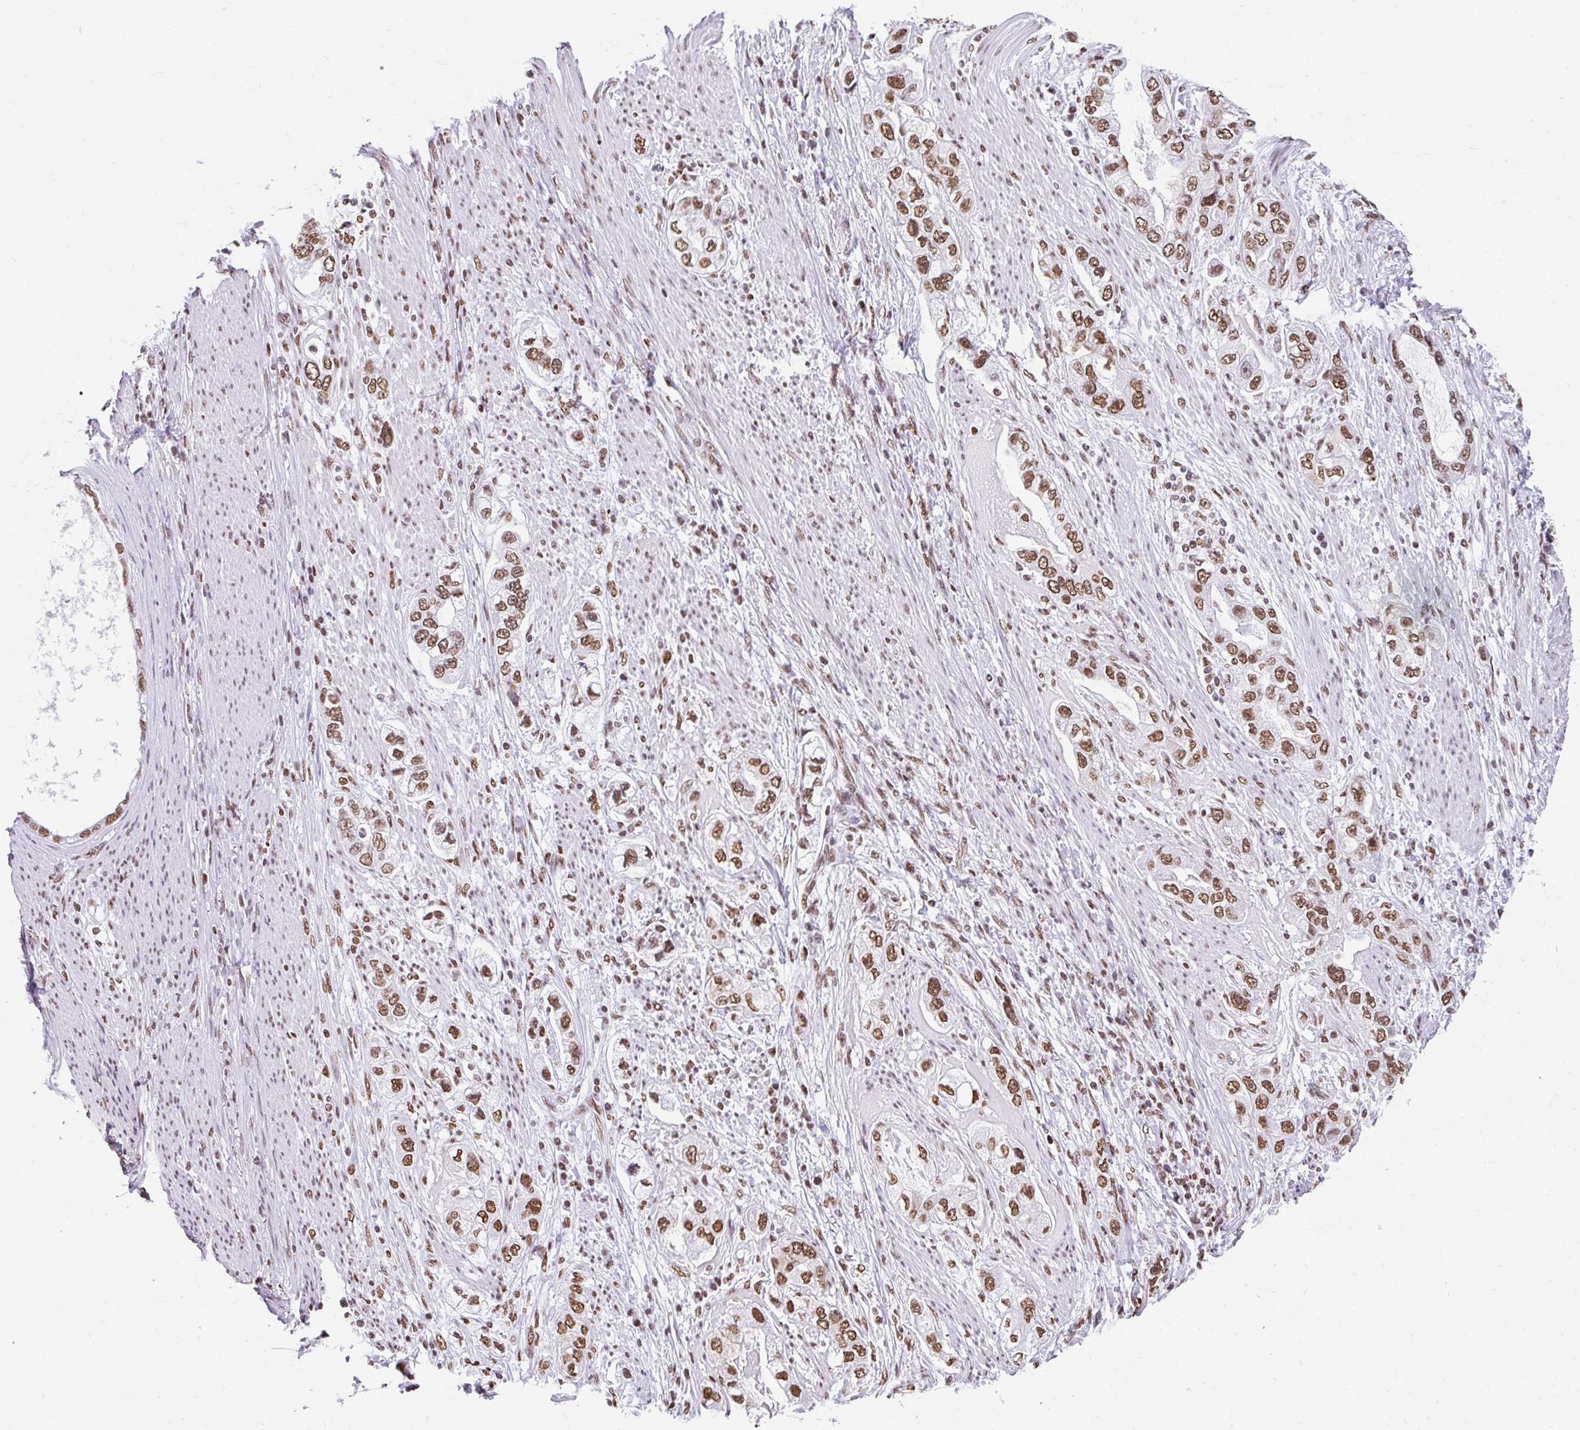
{"staining": {"intensity": "moderate", "quantity": ">75%", "location": "nuclear"}, "tissue": "stomach cancer", "cell_type": "Tumor cells", "image_type": "cancer", "snomed": [{"axis": "morphology", "description": "Adenocarcinoma, NOS"}, {"axis": "topography", "description": "Stomach, lower"}], "caption": "IHC histopathology image of neoplastic tissue: human adenocarcinoma (stomach) stained using immunohistochemistry (IHC) reveals medium levels of moderate protein expression localized specifically in the nuclear of tumor cells, appearing as a nuclear brown color.", "gene": "KHDRBS1", "patient": {"sex": "female", "age": 93}}